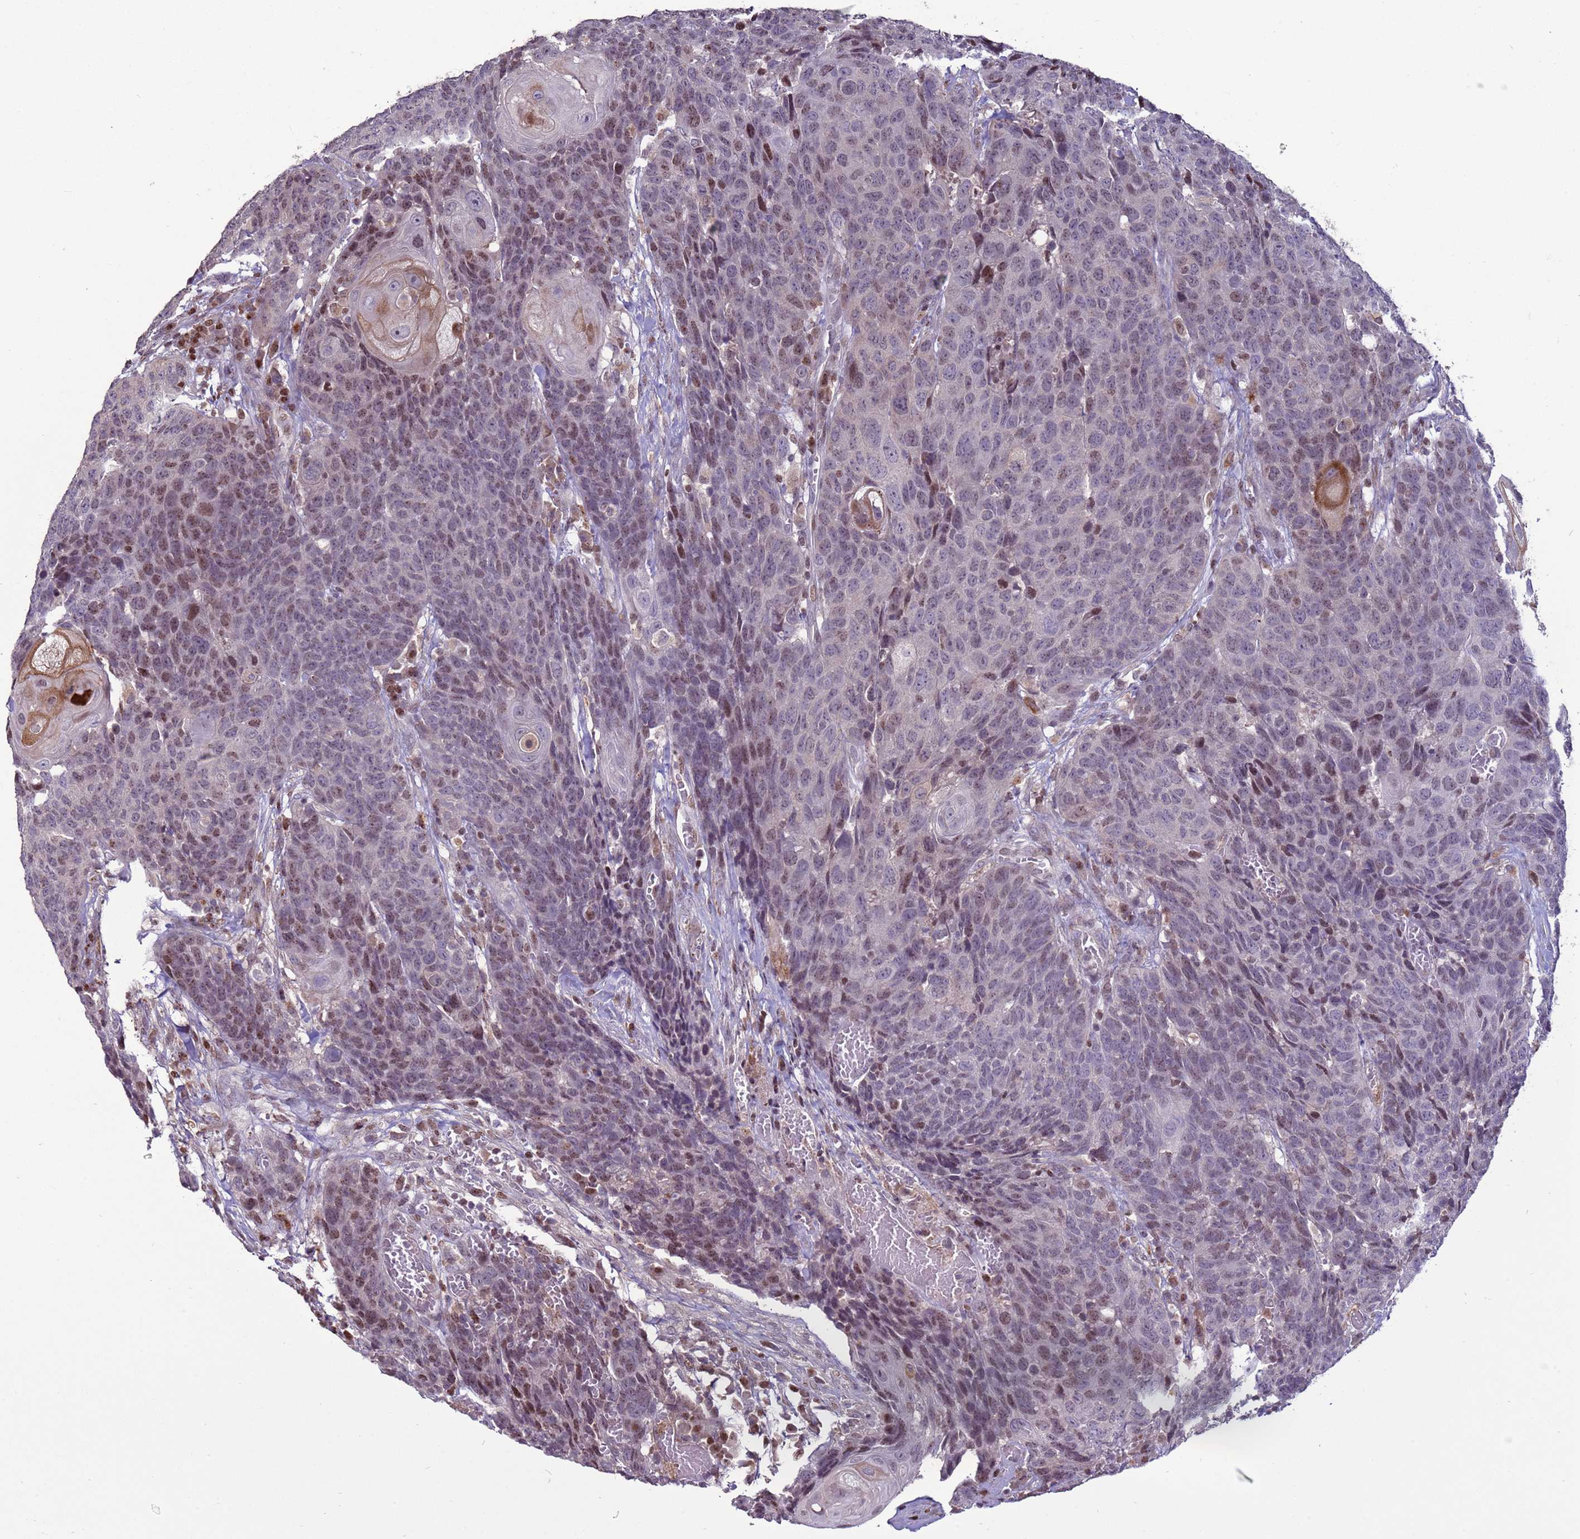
{"staining": {"intensity": "weak", "quantity": "25%-75%", "location": "nuclear"}, "tissue": "head and neck cancer", "cell_type": "Tumor cells", "image_type": "cancer", "snomed": [{"axis": "morphology", "description": "Squamous cell carcinoma, NOS"}, {"axis": "topography", "description": "Head-Neck"}], "caption": "Squamous cell carcinoma (head and neck) stained for a protein displays weak nuclear positivity in tumor cells.", "gene": "HGH1", "patient": {"sex": "male", "age": 66}}